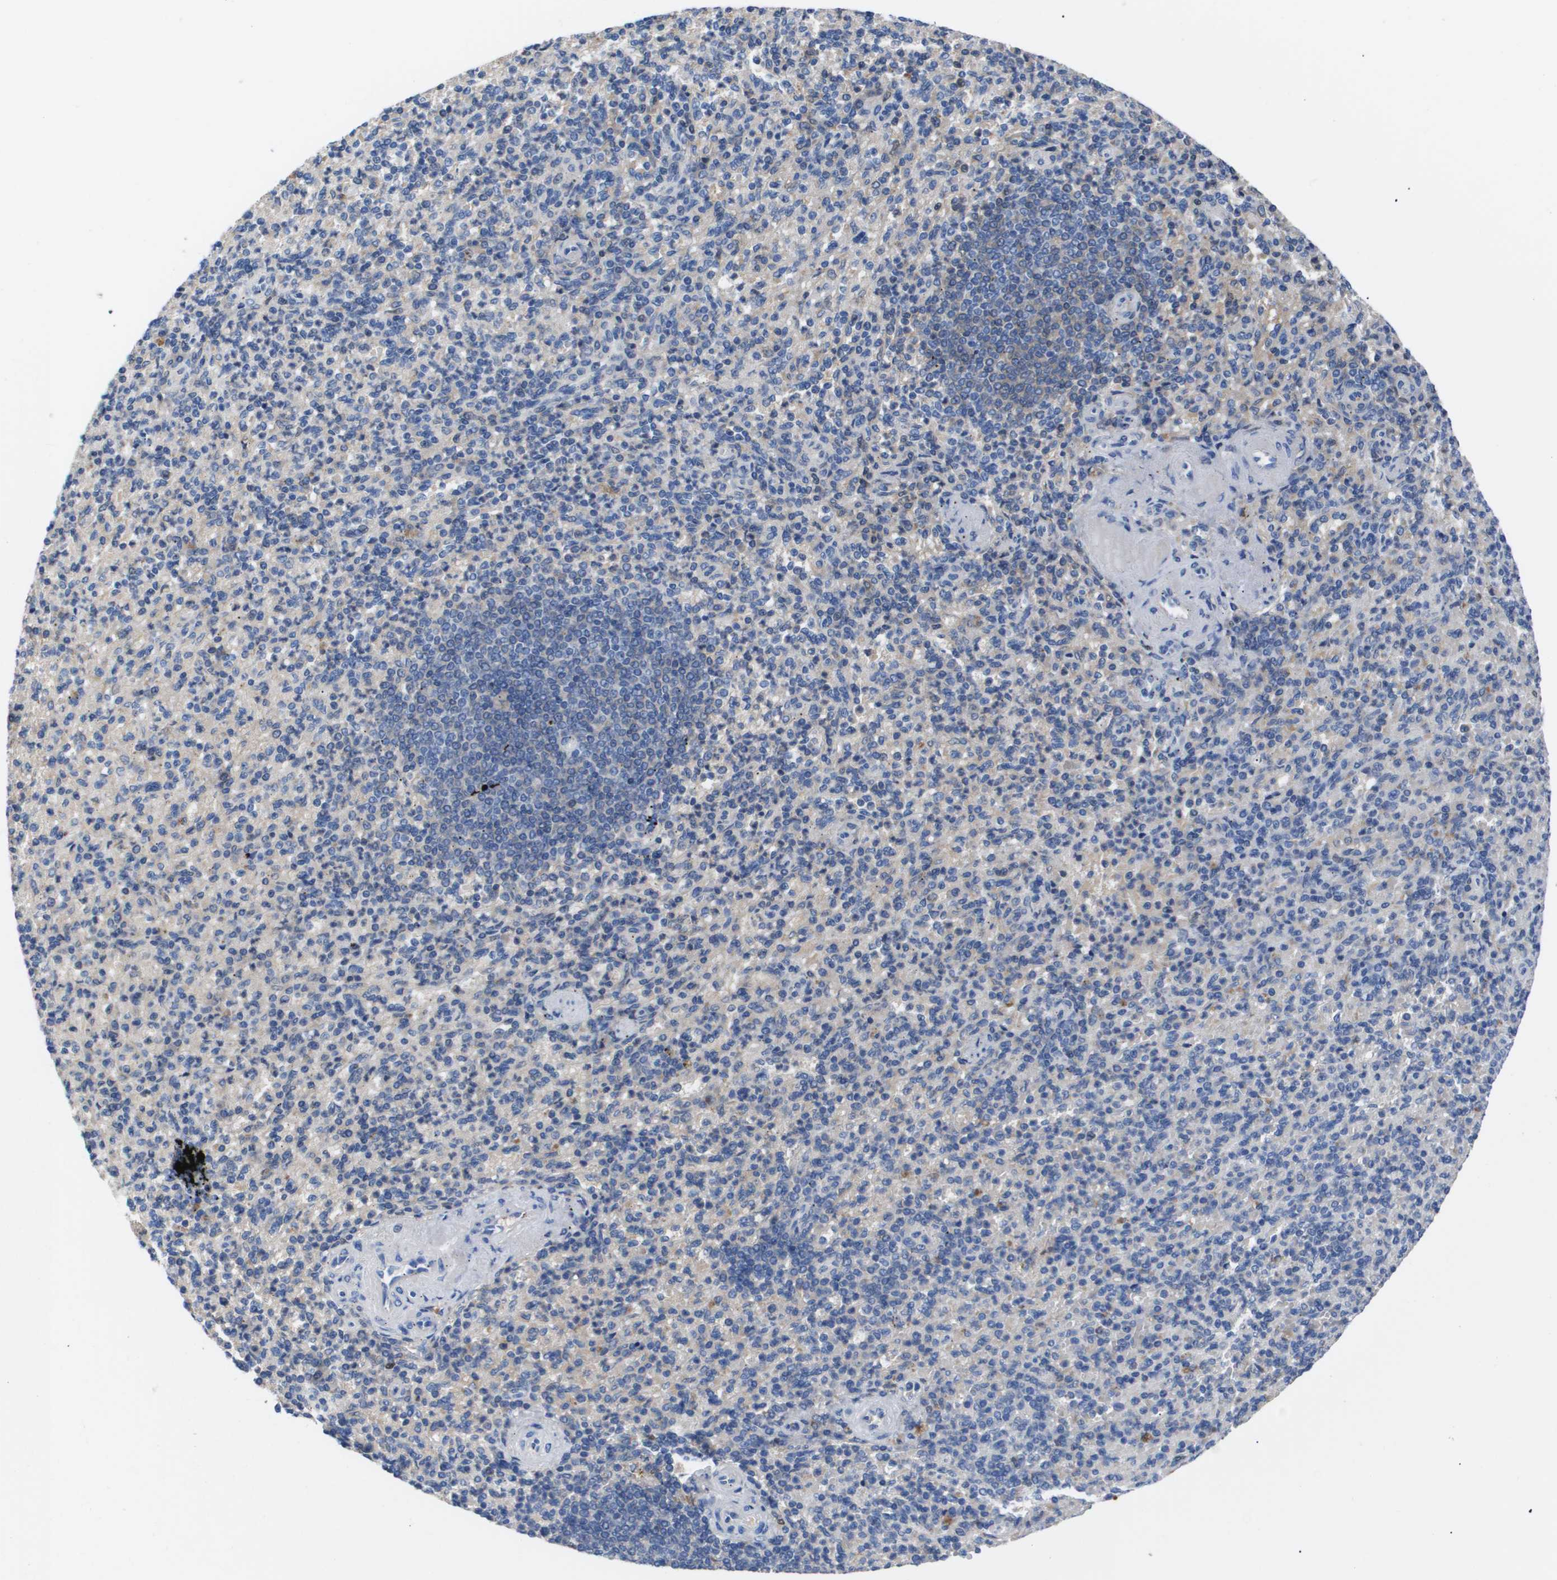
{"staining": {"intensity": "negative", "quantity": "none", "location": "none"}, "tissue": "spleen", "cell_type": "Cells in red pulp", "image_type": "normal", "snomed": [{"axis": "morphology", "description": "Normal tissue, NOS"}, {"axis": "topography", "description": "Spleen"}], "caption": "A high-resolution histopathology image shows immunohistochemistry staining of benign spleen, which shows no significant expression in cells in red pulp. (Stains: DAB immunohistochemistry (IHC) with hematoxylin counter stain, Microscopy: brightfield microscopy at high magnification).", "gene": "SERPINA6", "patient": {"sex": "female", "age": 74}}